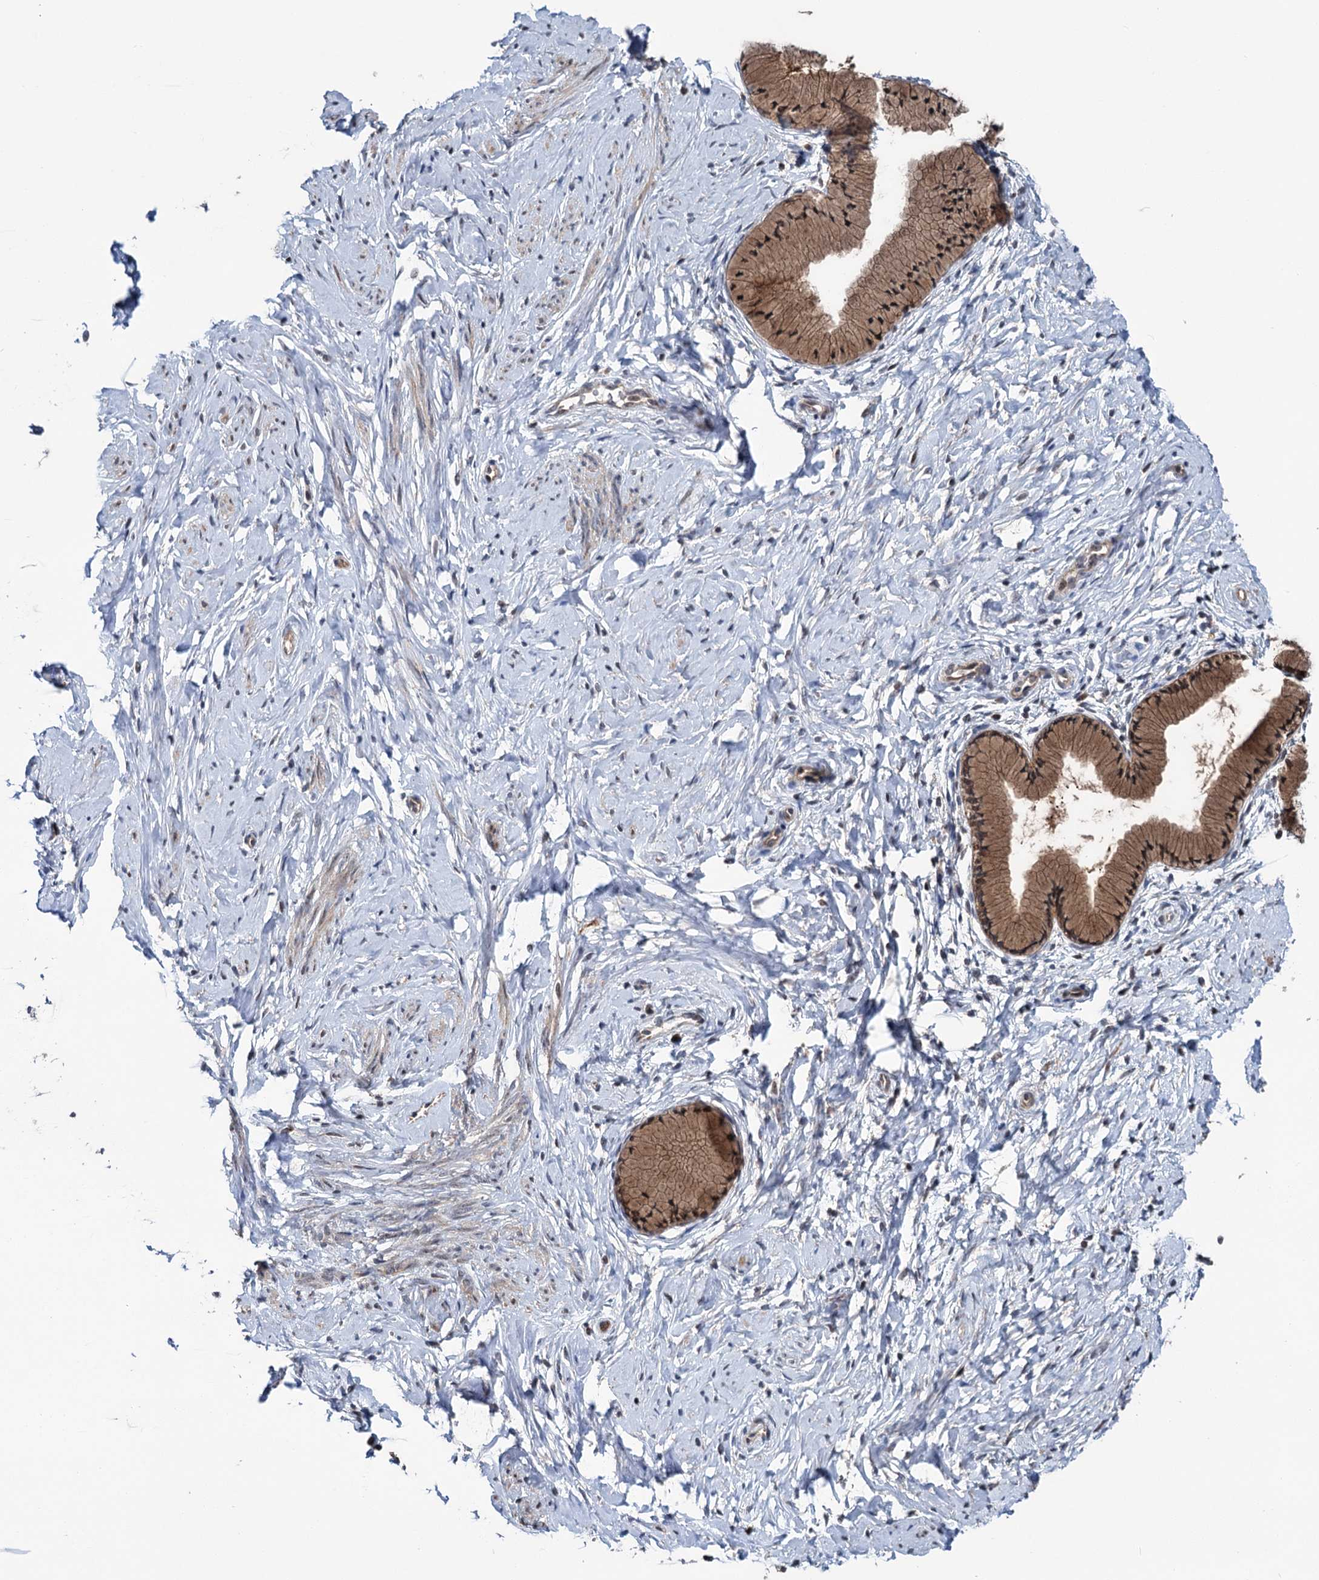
{"staining": {"intensity": "moderate", "quantity": ">75%", "location": "cytoplasmic/membranous,nuclear"}, "tissue": "cervix", "cell_type": "Glandular cells", "image_type": "normal", "snomed": [{"axis": "morphology", "description": "Normal tissue, NOS"}, {"axis": "topography", "description": "Cervix"}], "caption": "Immunohistochemistry (IHC) of benign human cervix reveals medium levels of moderate cytoplasmic/membranous,nuclear positivity in approximately >75% of glandular cells.", "gene": "GPBP1", "patient": {"sex": "female", "age": 33}}